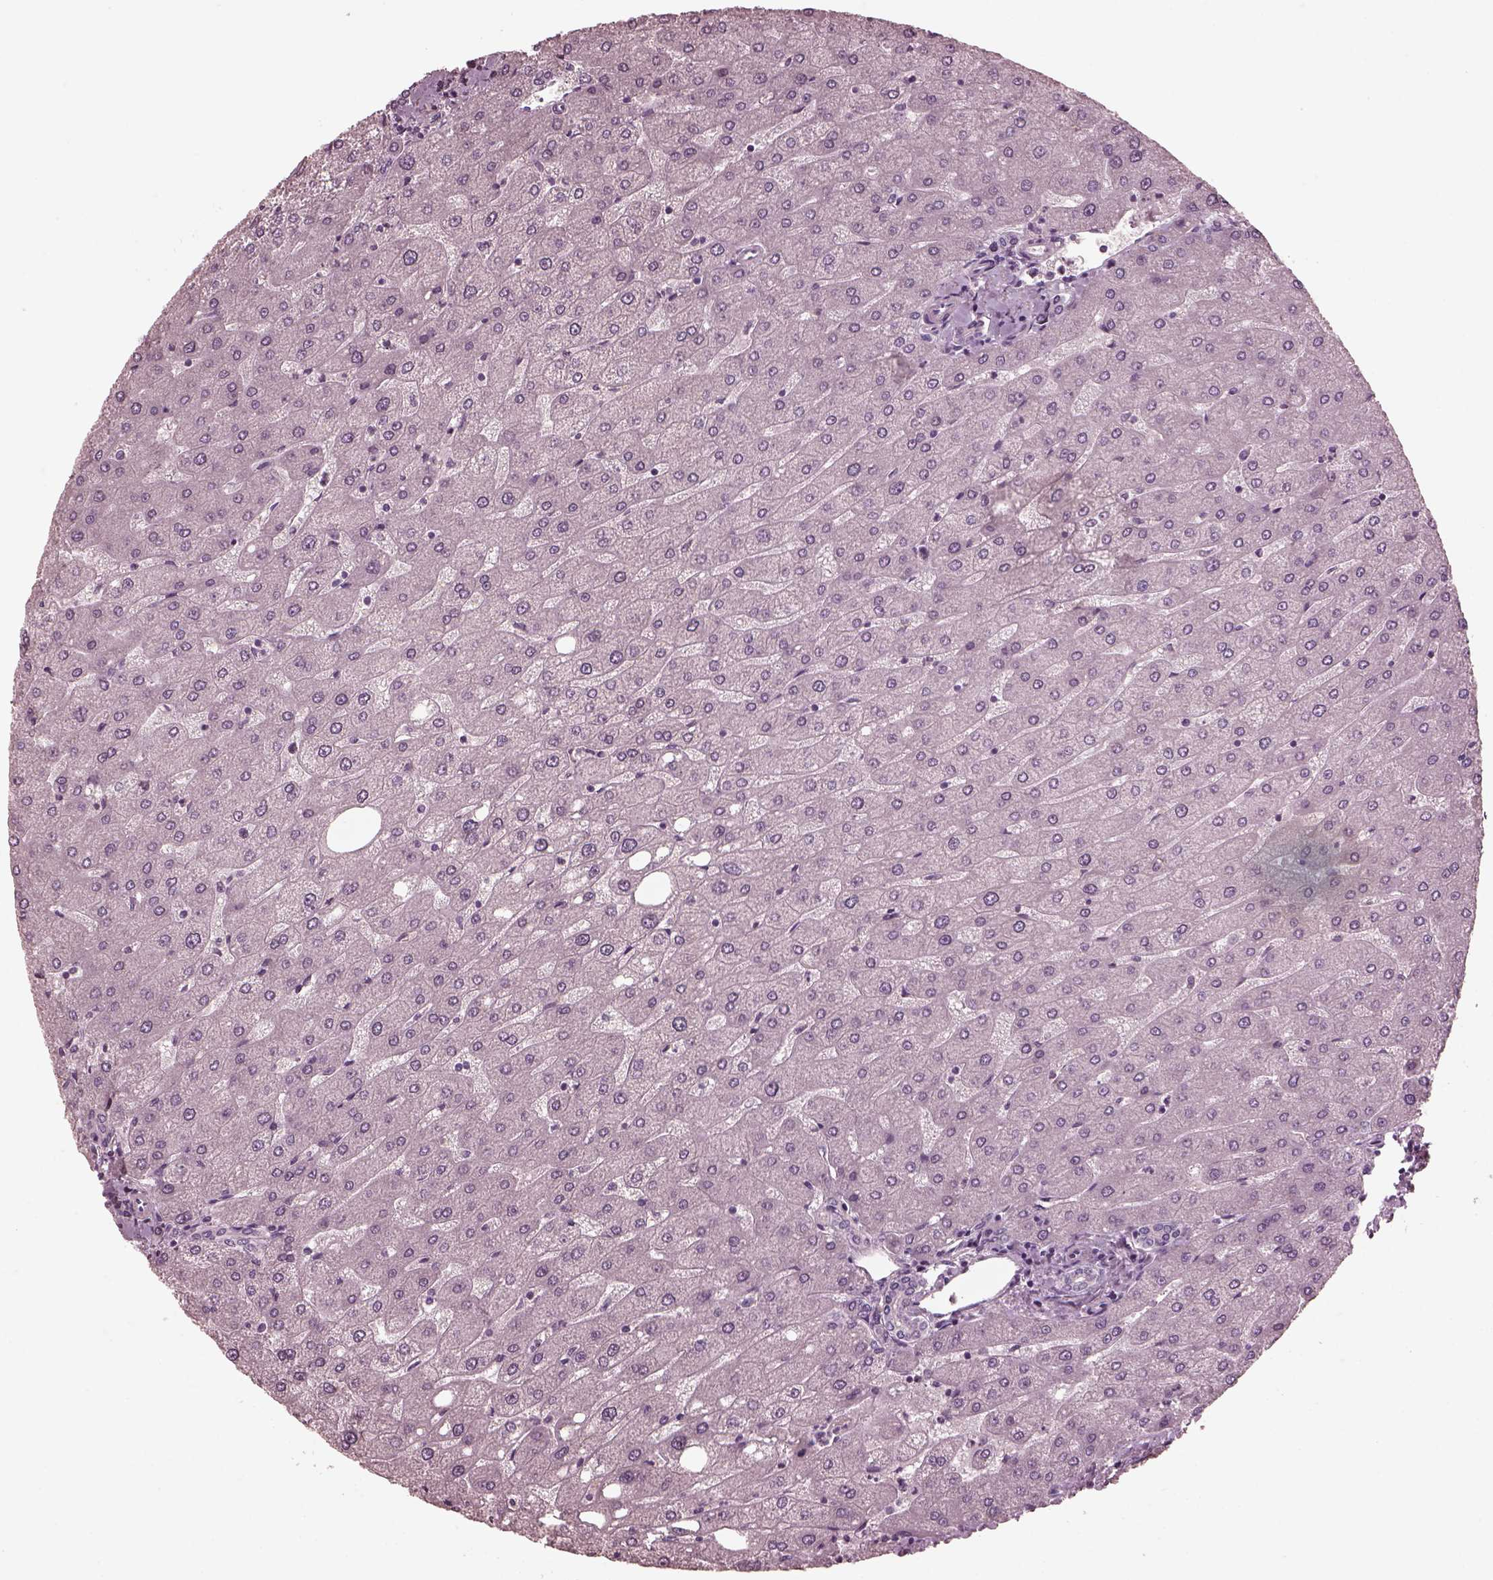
{"staining": {"intensity": "negative", "quantity": "none", "location": "none"}, "tissue": "liver", "cell_type": "Cholangiocytes", "image_type": "normal", "snomed": [{"axis": "morphology", "description": "Normal tissue, NOS"}, {"axis": "topography", "description": "Liver"}], "caption": "Immunohistochemical staining of normal human liver demonstrates no significant positivity in cholangiocytes.", "gene": "CGA", "patient": {"sex": "male", "age": 67}}